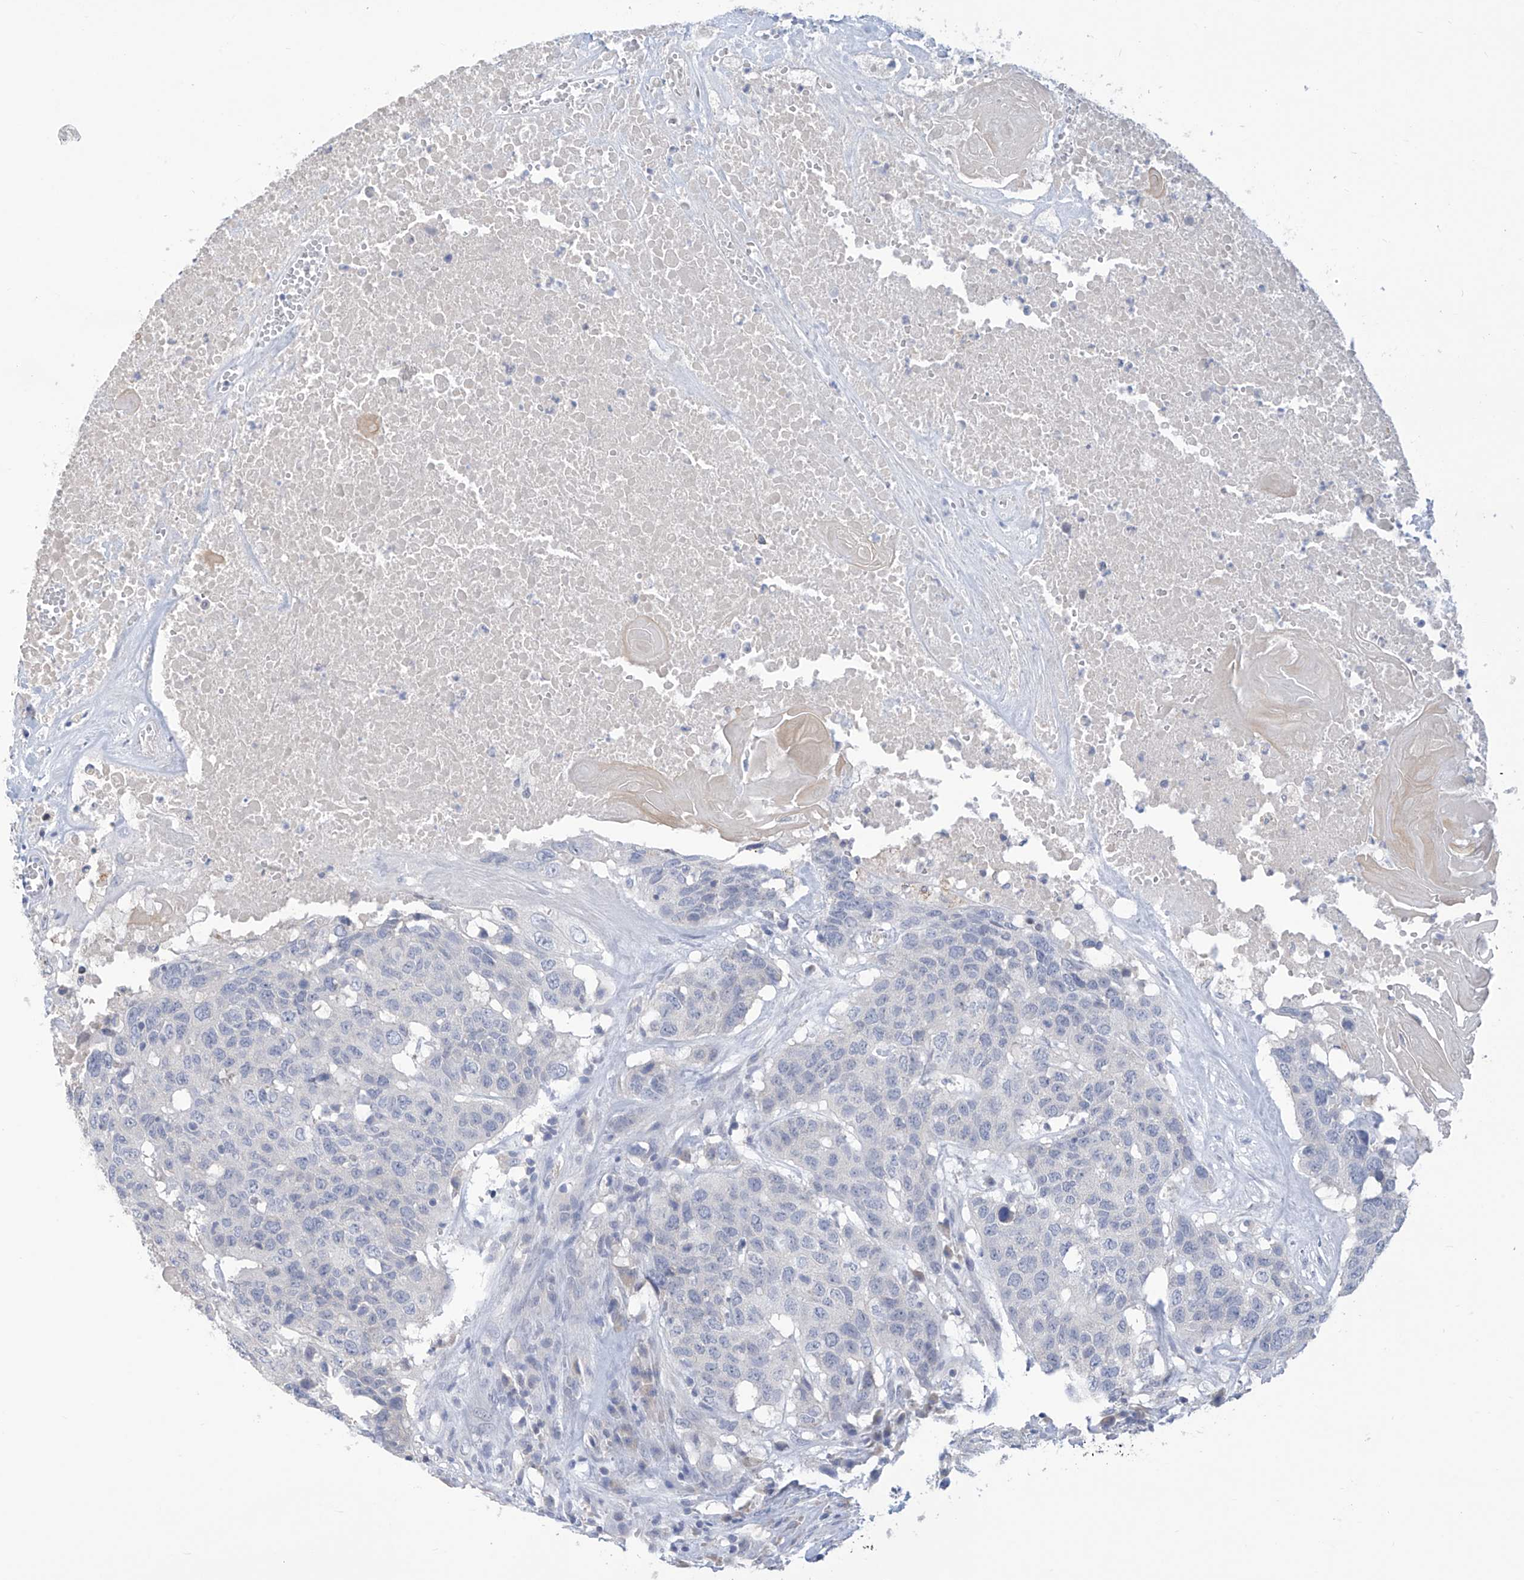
{"staining": {"intensity": "negative", "quantity": "none", "location": "none"}, "tissue": "head and neck cancer", "cell_type": "Tumor cells", "image_type": "cancer", "snomed": [{"axis": "morphology", "description": "Squamous cell carcinoma, NOS"}, {"axis": "topography", "description": "Head-Neck"}], "caption": "Immunohistochemical staining of human head and neck cancer (squamous cell carcinoma) displays no significant positivity in tumor cells.", "gene": "IBA57", "patient": {"sex": "male", "age": 66}}